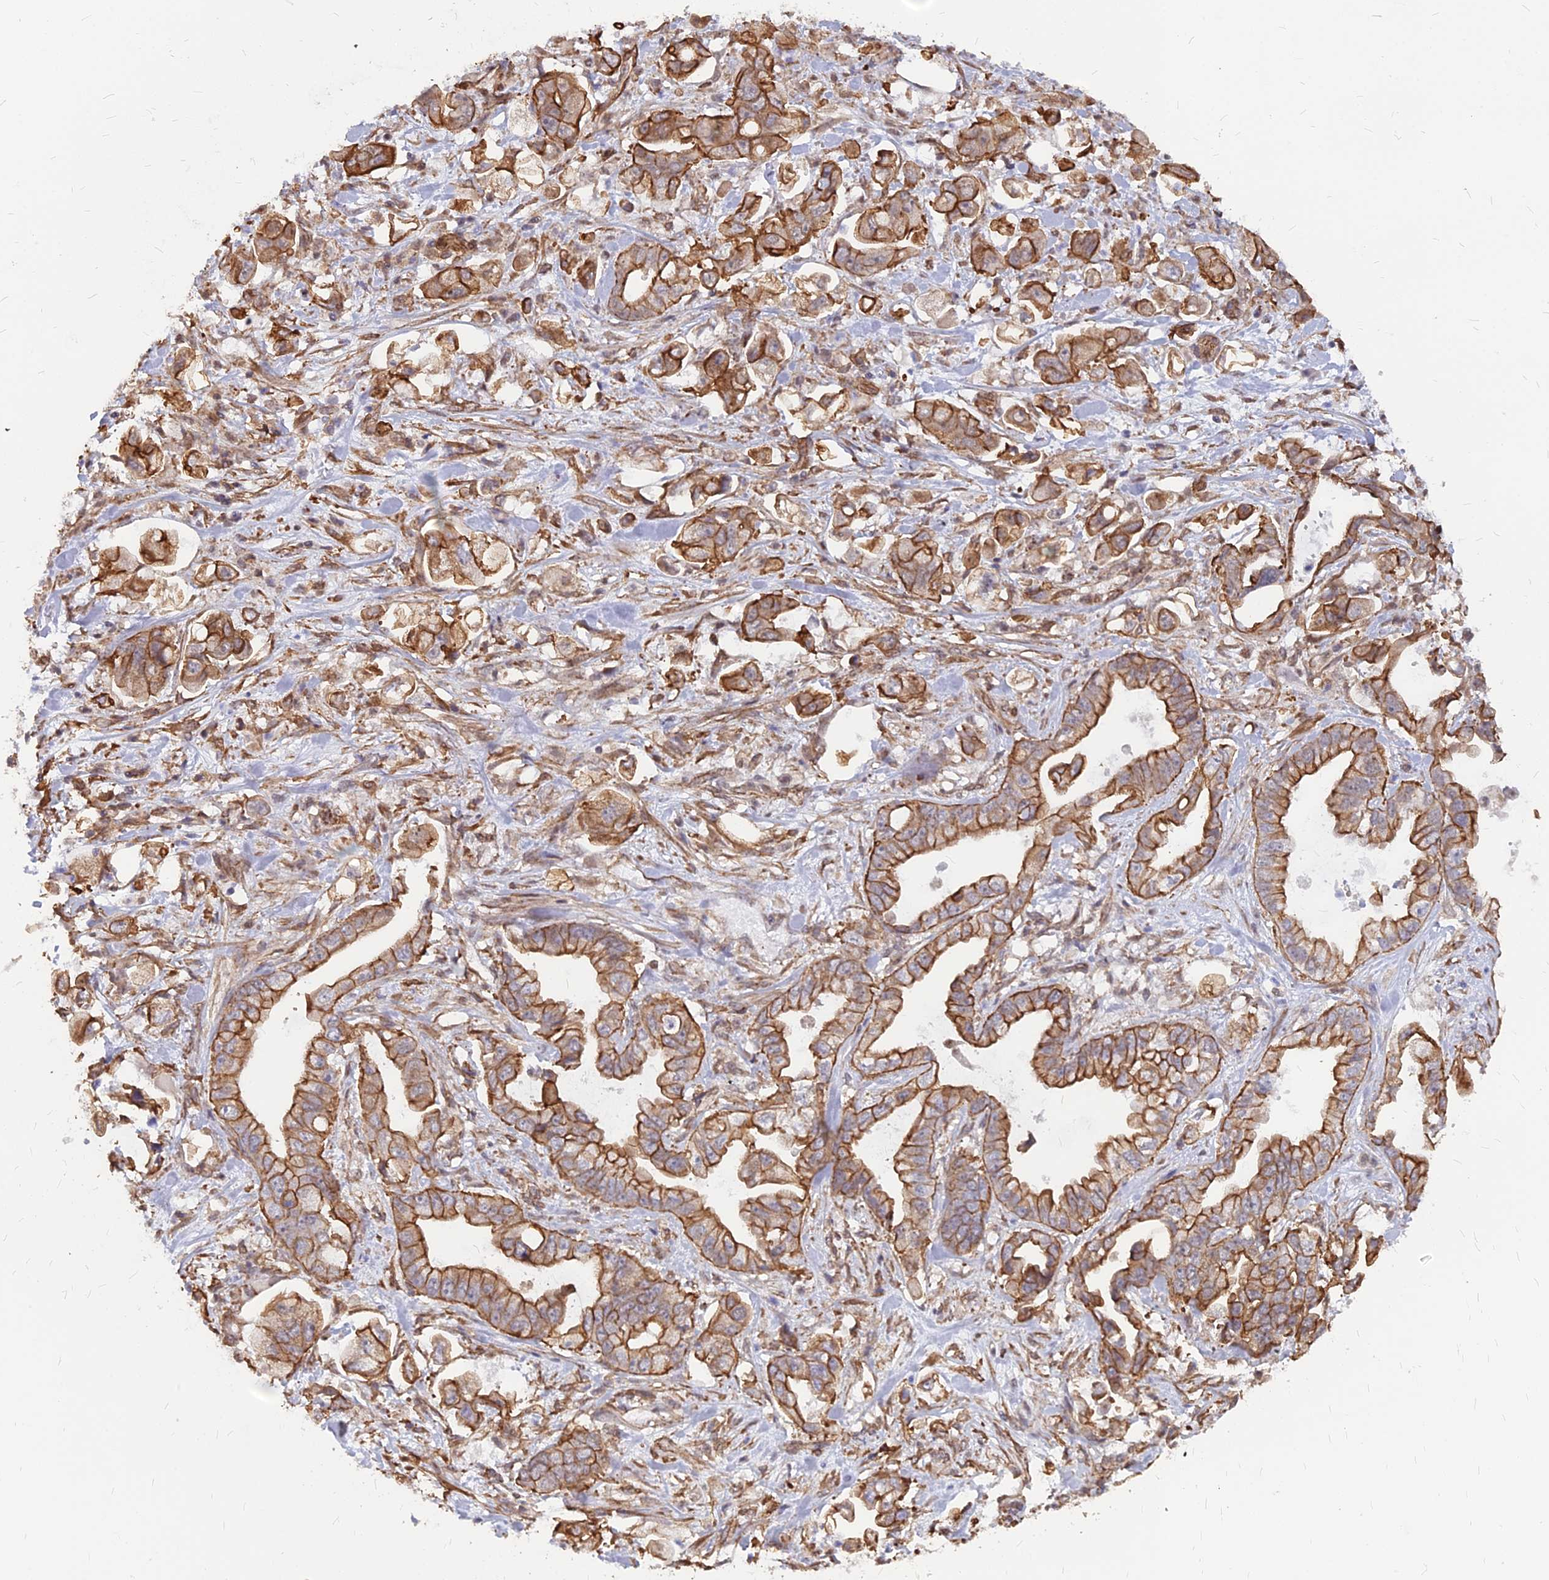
{"staining": {"intensity": "moderate", "quantity": ">75%", "location": "cytoplasmic/membranous"}, "tissue": "stomach cancer", "cell_type": "Tumor cells", "image_type": "cancer", "snomed": [{"axis": "morphology", "description": "Adenocarcinoma, NOS"}, {"axis": "topography", "description": "Stomach"}], "caption": "Adenocarcinoma (stomach) stained with IHC shows moderate cytoplasmic/membranous positivity in approximately >75% of tumor cells.", "gene": "YJU2", "patient": {"sex": "male", "age": 62}}